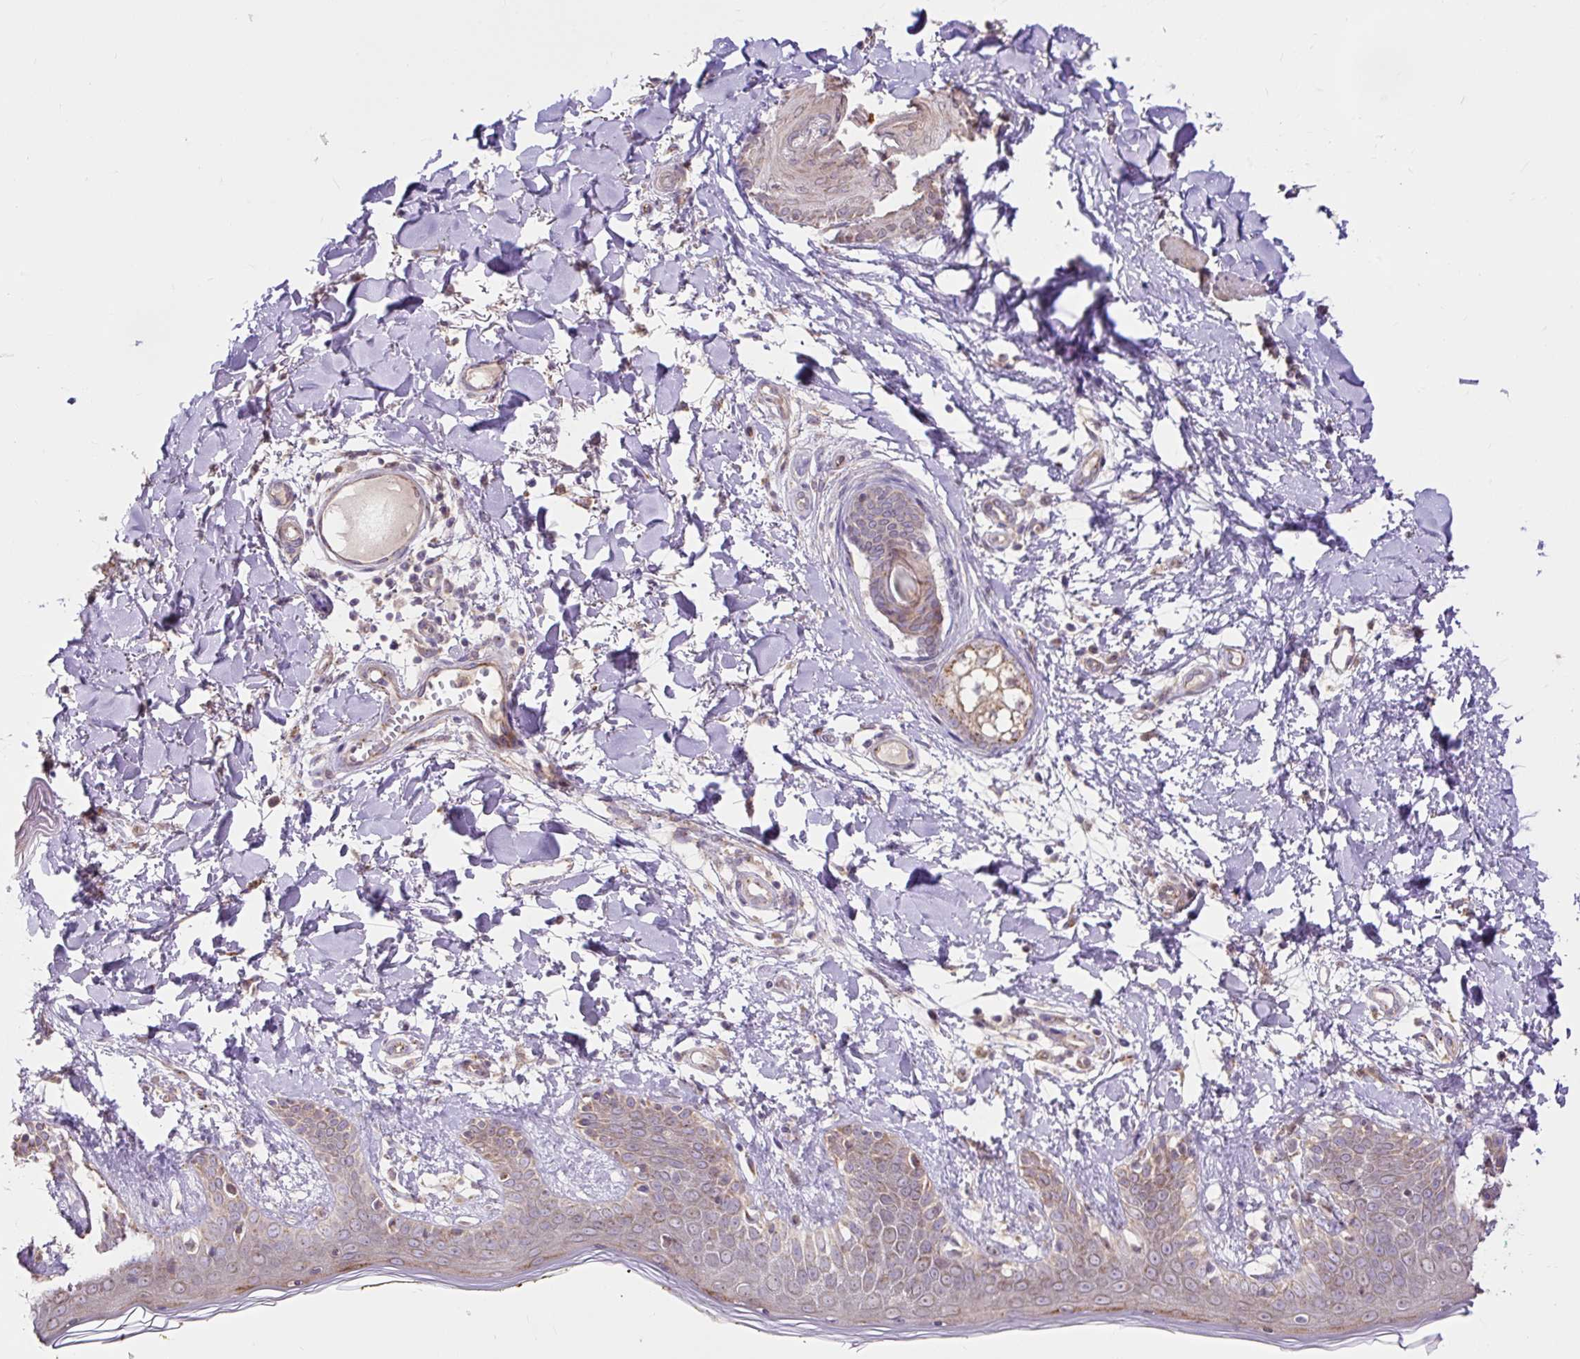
{"staining": {"intensity": "weak", "quantity": ">75%", "location": "cytoplasmic/membranous"}, "tissue": "skin", "cell_type": "Fibroblasts", "image_type": "normal", "snomed": [{"axis": "morphology", "description": "Normal tissue, NOS"}, {"axis": "topography", "description": "Skin"}], "caption": "Benign skin demonstrates weak cytoplasmic/membranous expression in about >75% of fibroblasts, visualized by immunohistochemistry.", "gene": "TRIAP1", "patient": {"sex": "female", "age": 34}}